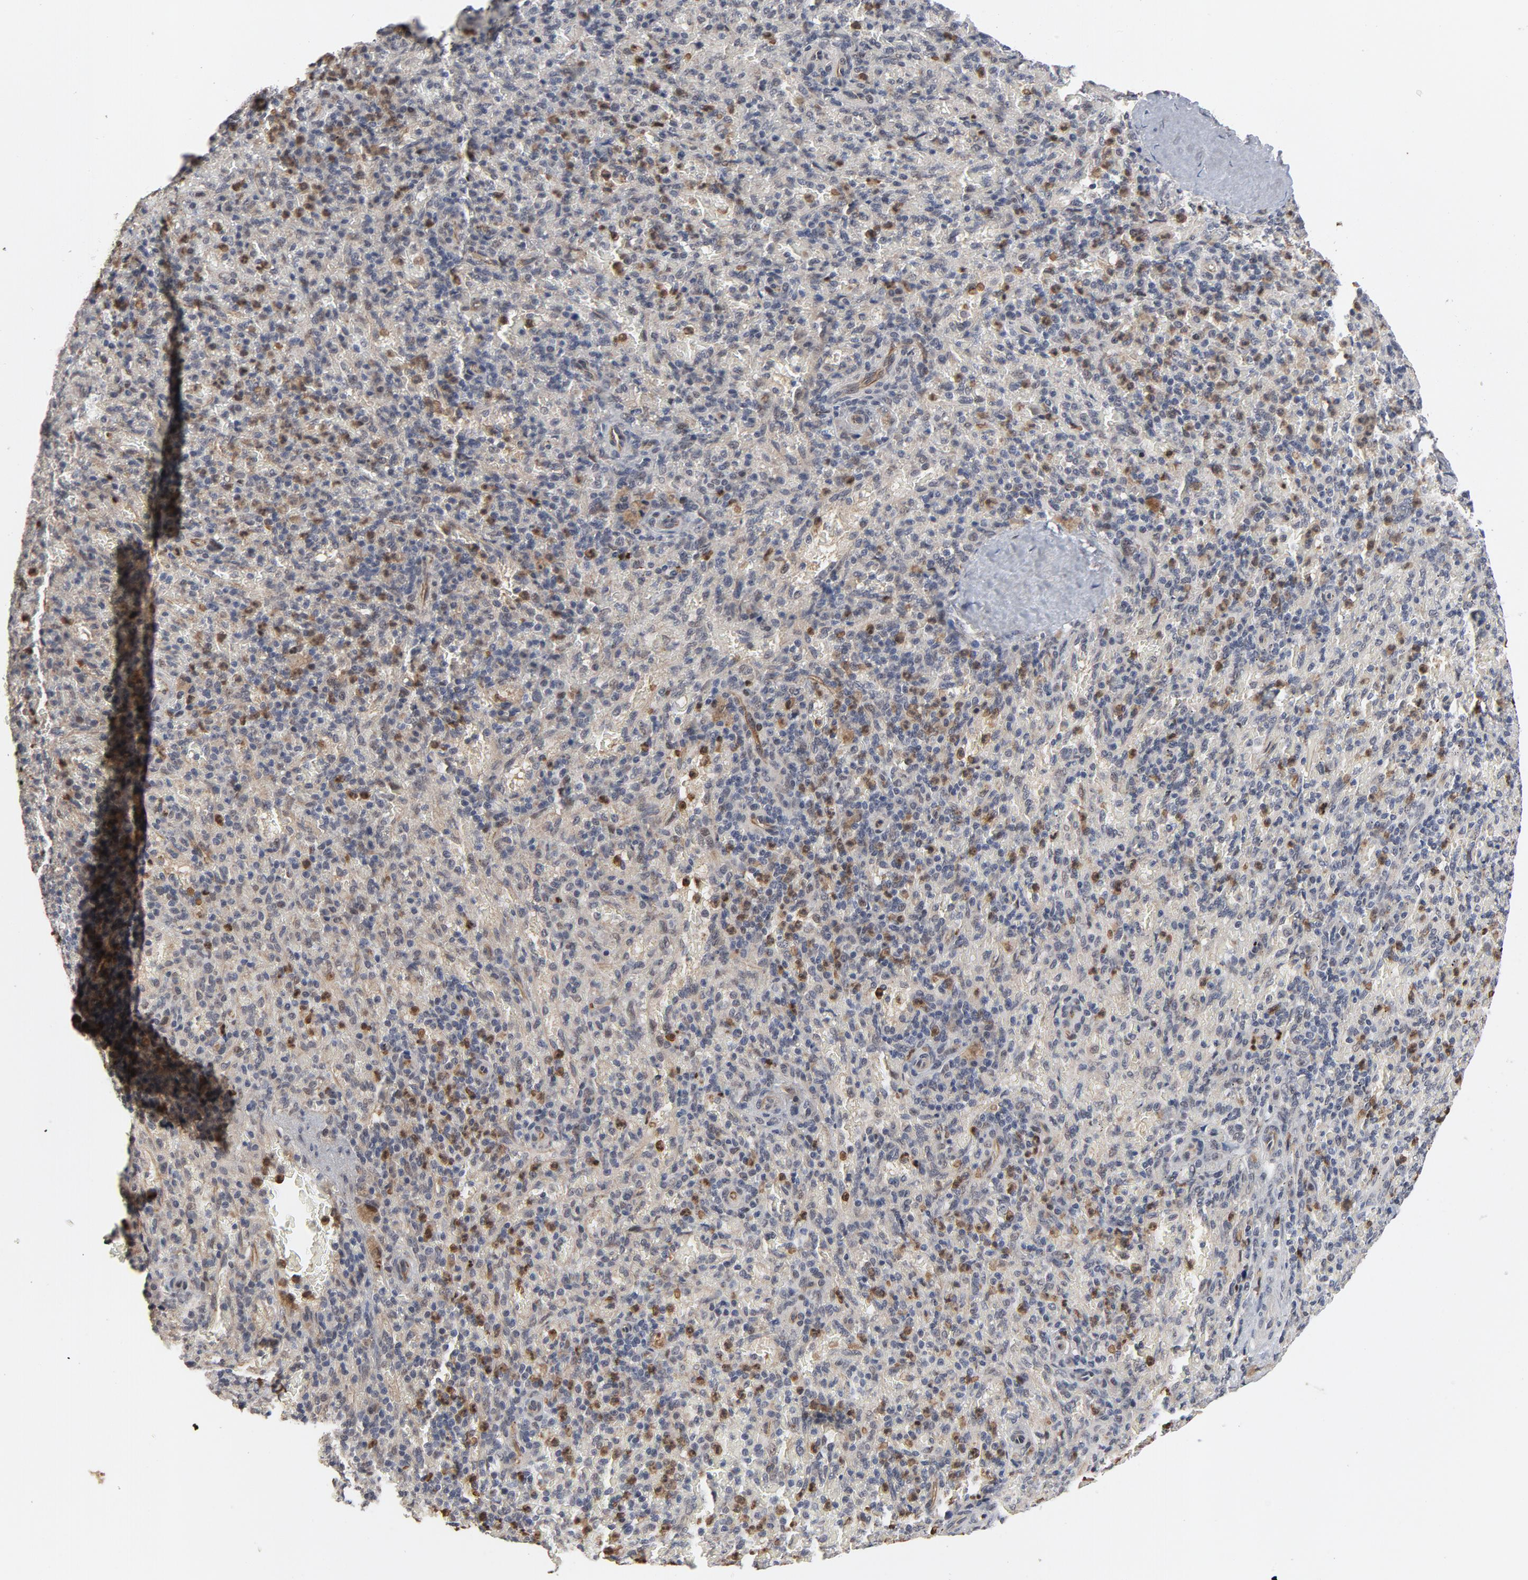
{"staining": {"intensity": "weak", "quantity": "<25%", "location": "cytoplasmic/membranous"}, "tissue": "spleen", "cell_type": "Cells in red pulp", "image_type": "normal", "snomed": [{"axis": "morphology", "description": "Normal tissue, NOS"}, {"axis": "topography", "description": "Spleen"}], "caption": "Human spleen stained for a protein using IHC reveals no staining in cells in red pulp.", "gene": "RTL5", "patient": {"sex": "female", "age": 43}}